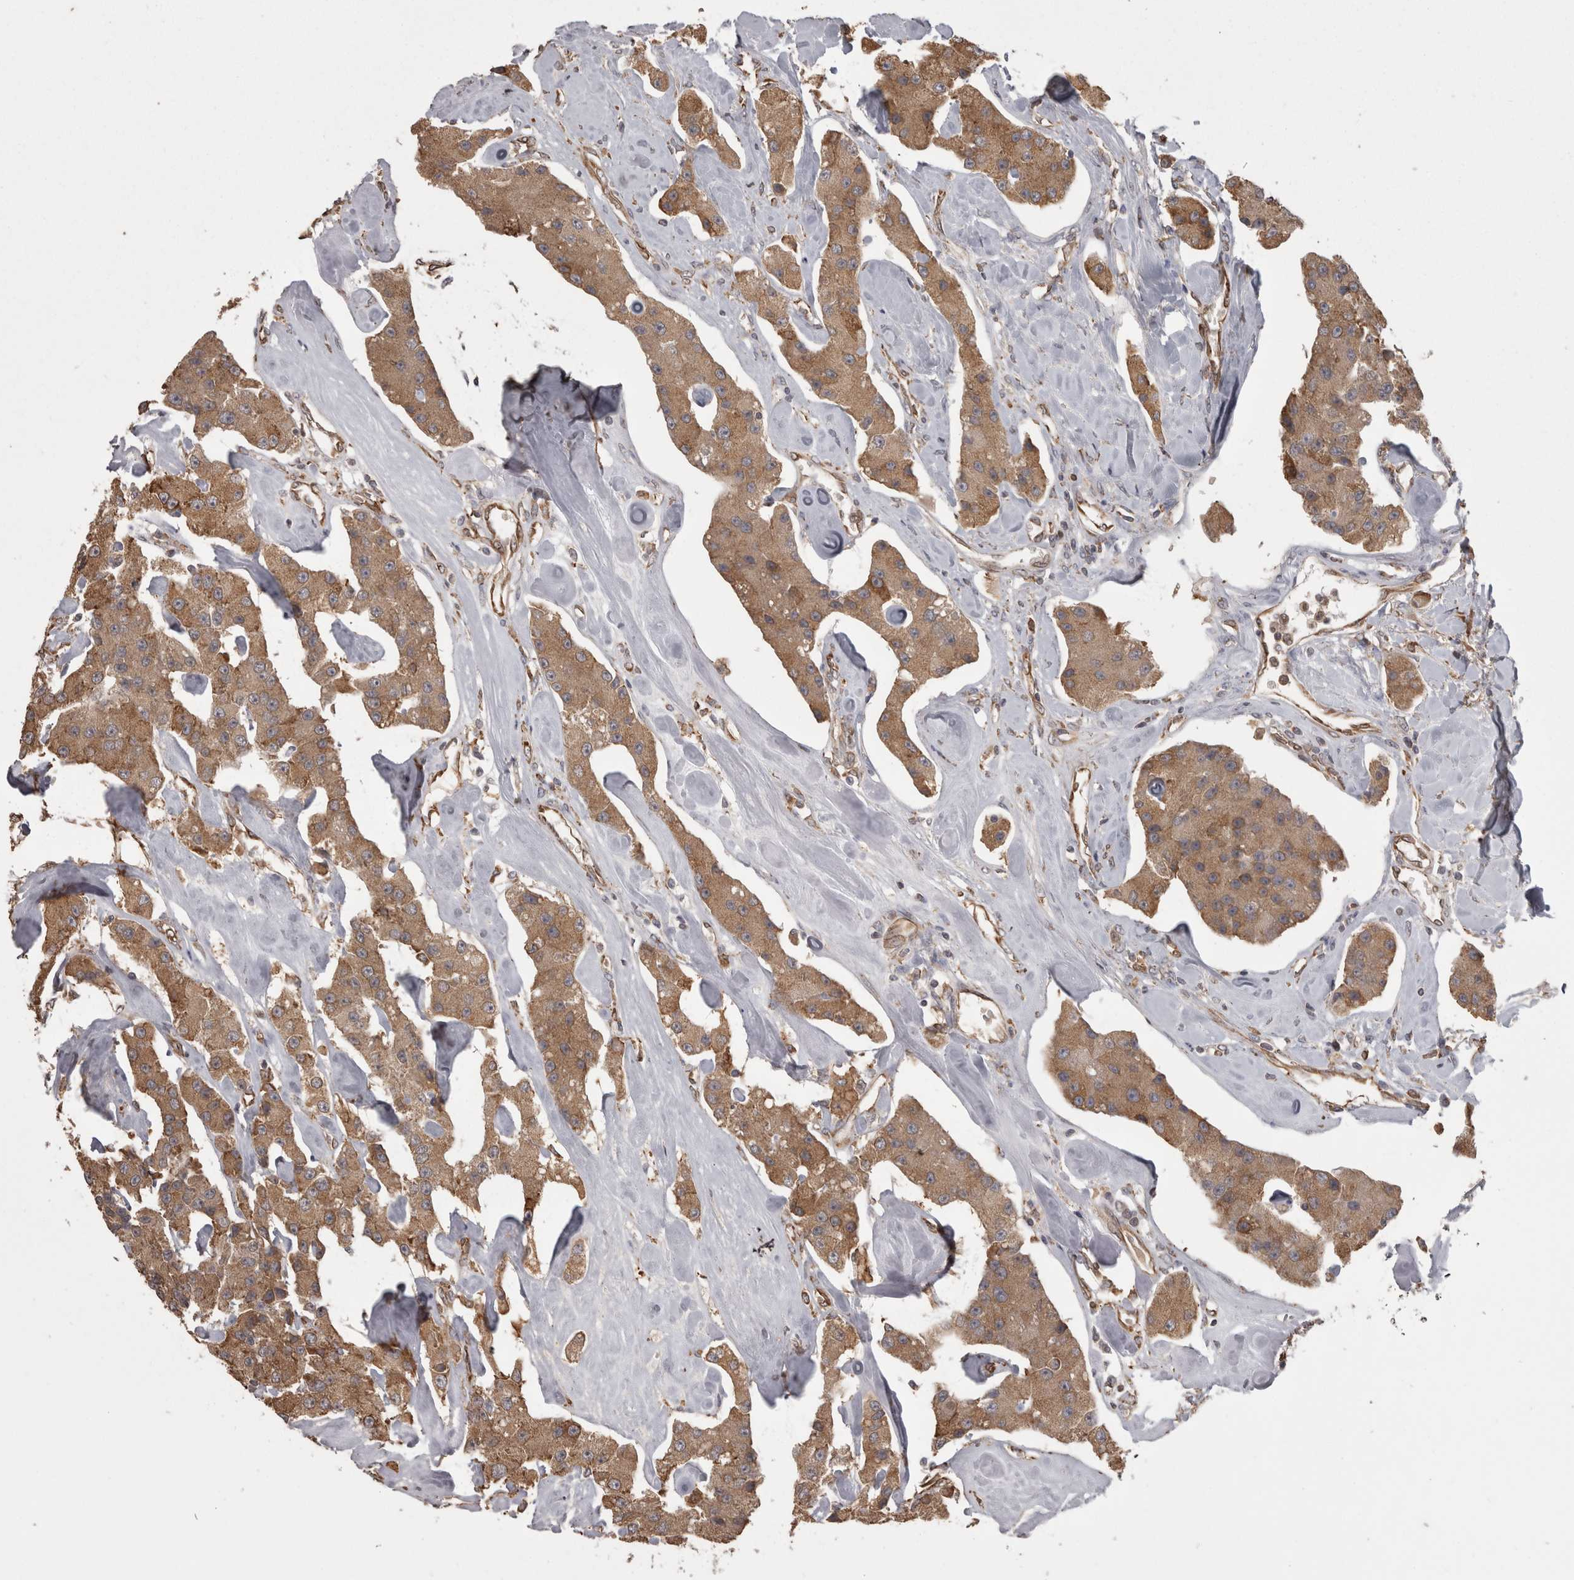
{"staining": {"intensity": "moderate", "quantity": ">75%", "location": "cytoplasmic/membranous"}, "tissue": "carcinoid", "cell_type": "Tumor cells", "image_type": "cancer", "snomed": [{"axis": "morphology", "description": "Carcinoid, malignant, NOS"}, {"axis": "topography", "description": "Pancreas"}], "caption": "Malignant carcinoid stained with DAB immunohistochemistry demonstrates medium levels of moderate cytoplasmic/membranous positivity in about >75% of tumor cells. (IHC, brightfield microscopy, high magnification).", "gene": "PON2", "patient": {"sex": "male", "age": 41}}